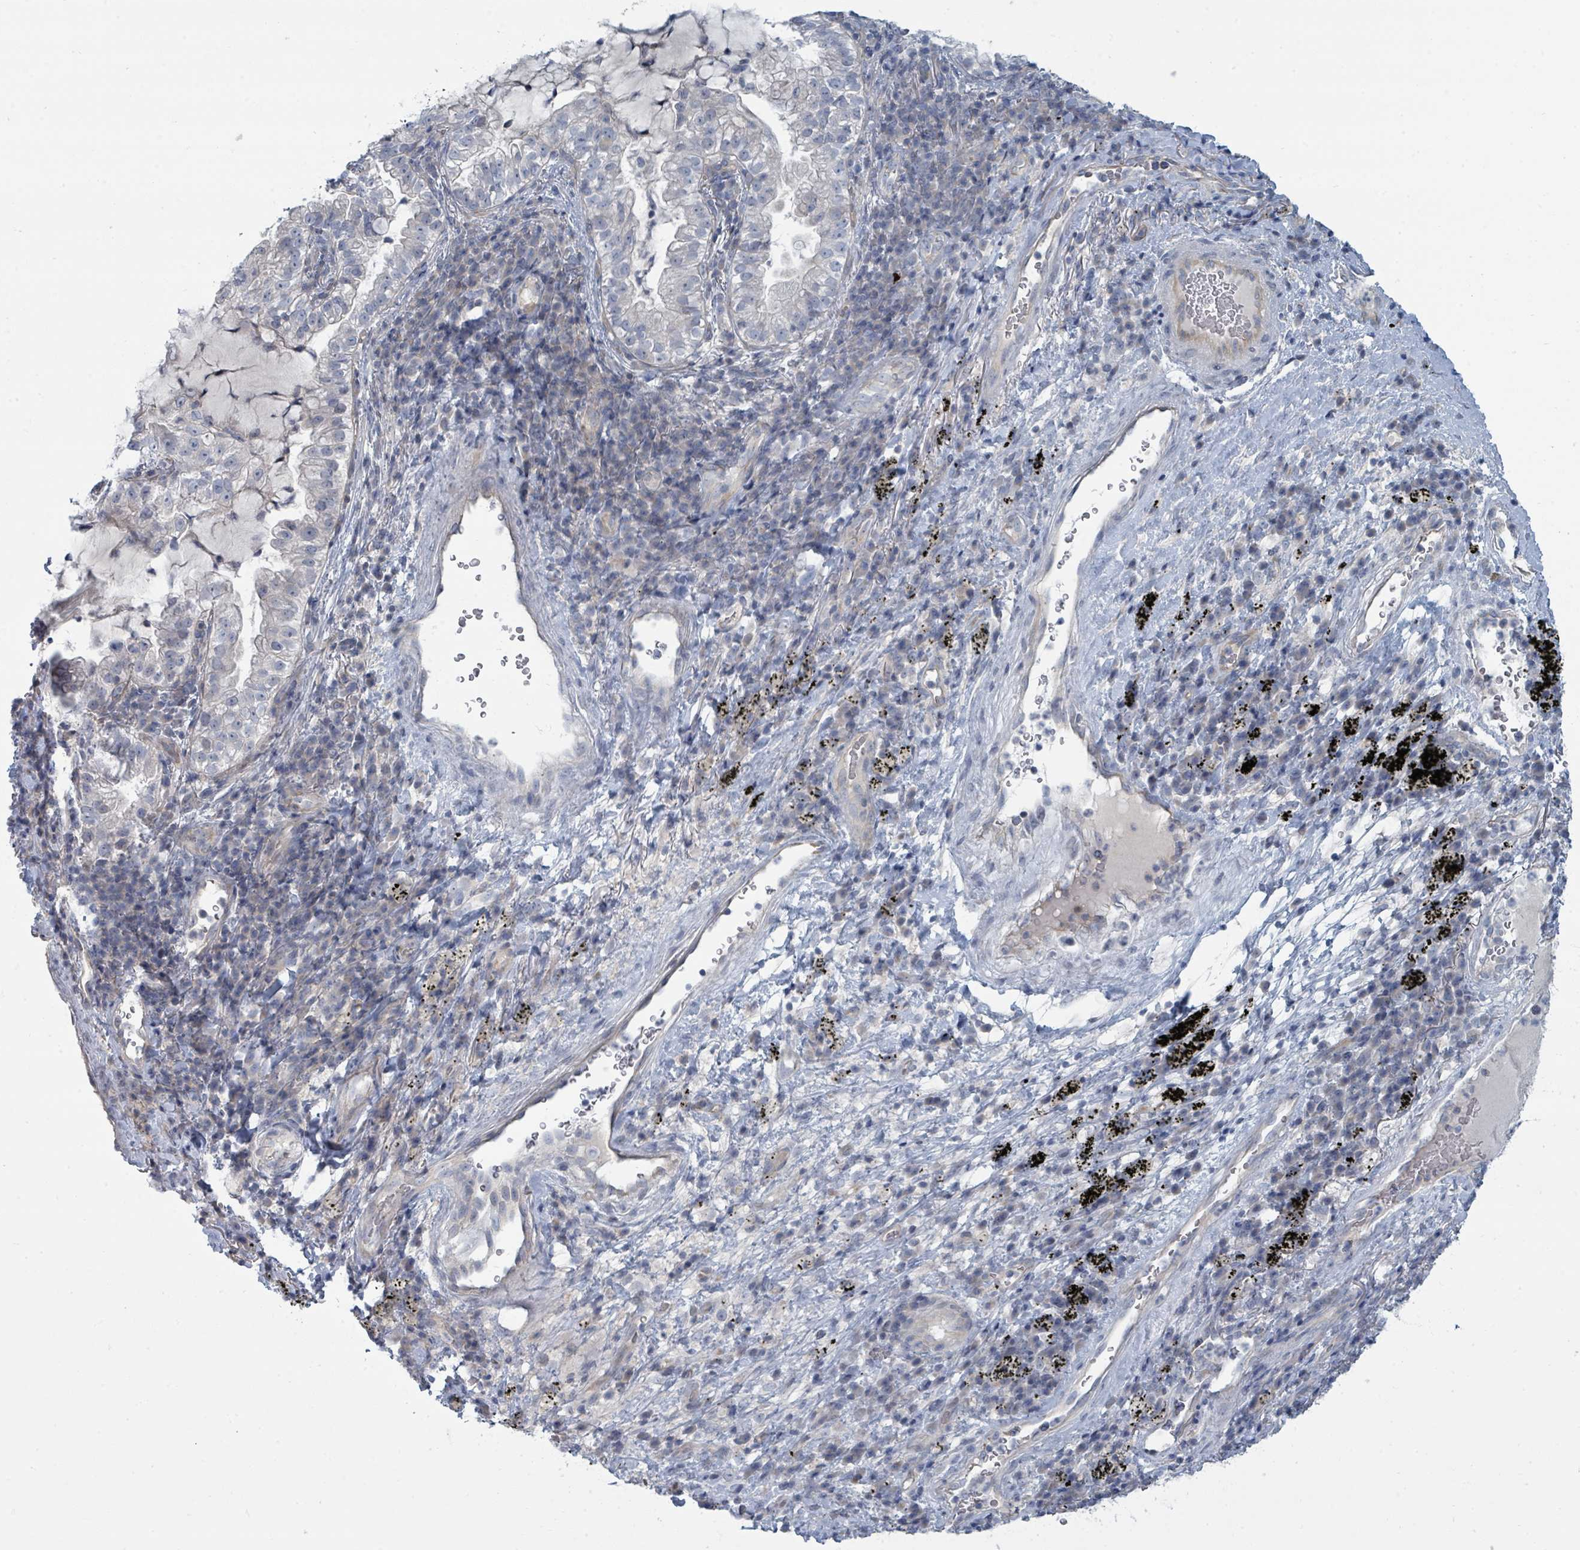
{"staining": {"intensity": "negative", "quantity": "none", "location": "none"}, "tissue": "lung cancer", "cell_type": "Tumor cells", "image_type": "cancer", "snomed": [{"axis": "morphology", "description": "Adenocarcinoma, NOS"}, {"axis": "topography", "description": "Lung"}], "caption": "A histopathology image of adenocarcinoma (lung) stained for a protein reveals no brown staining in tumor cells.", "gene": "SLC25A45", "patient": {"sex": "female", "age": 73}}